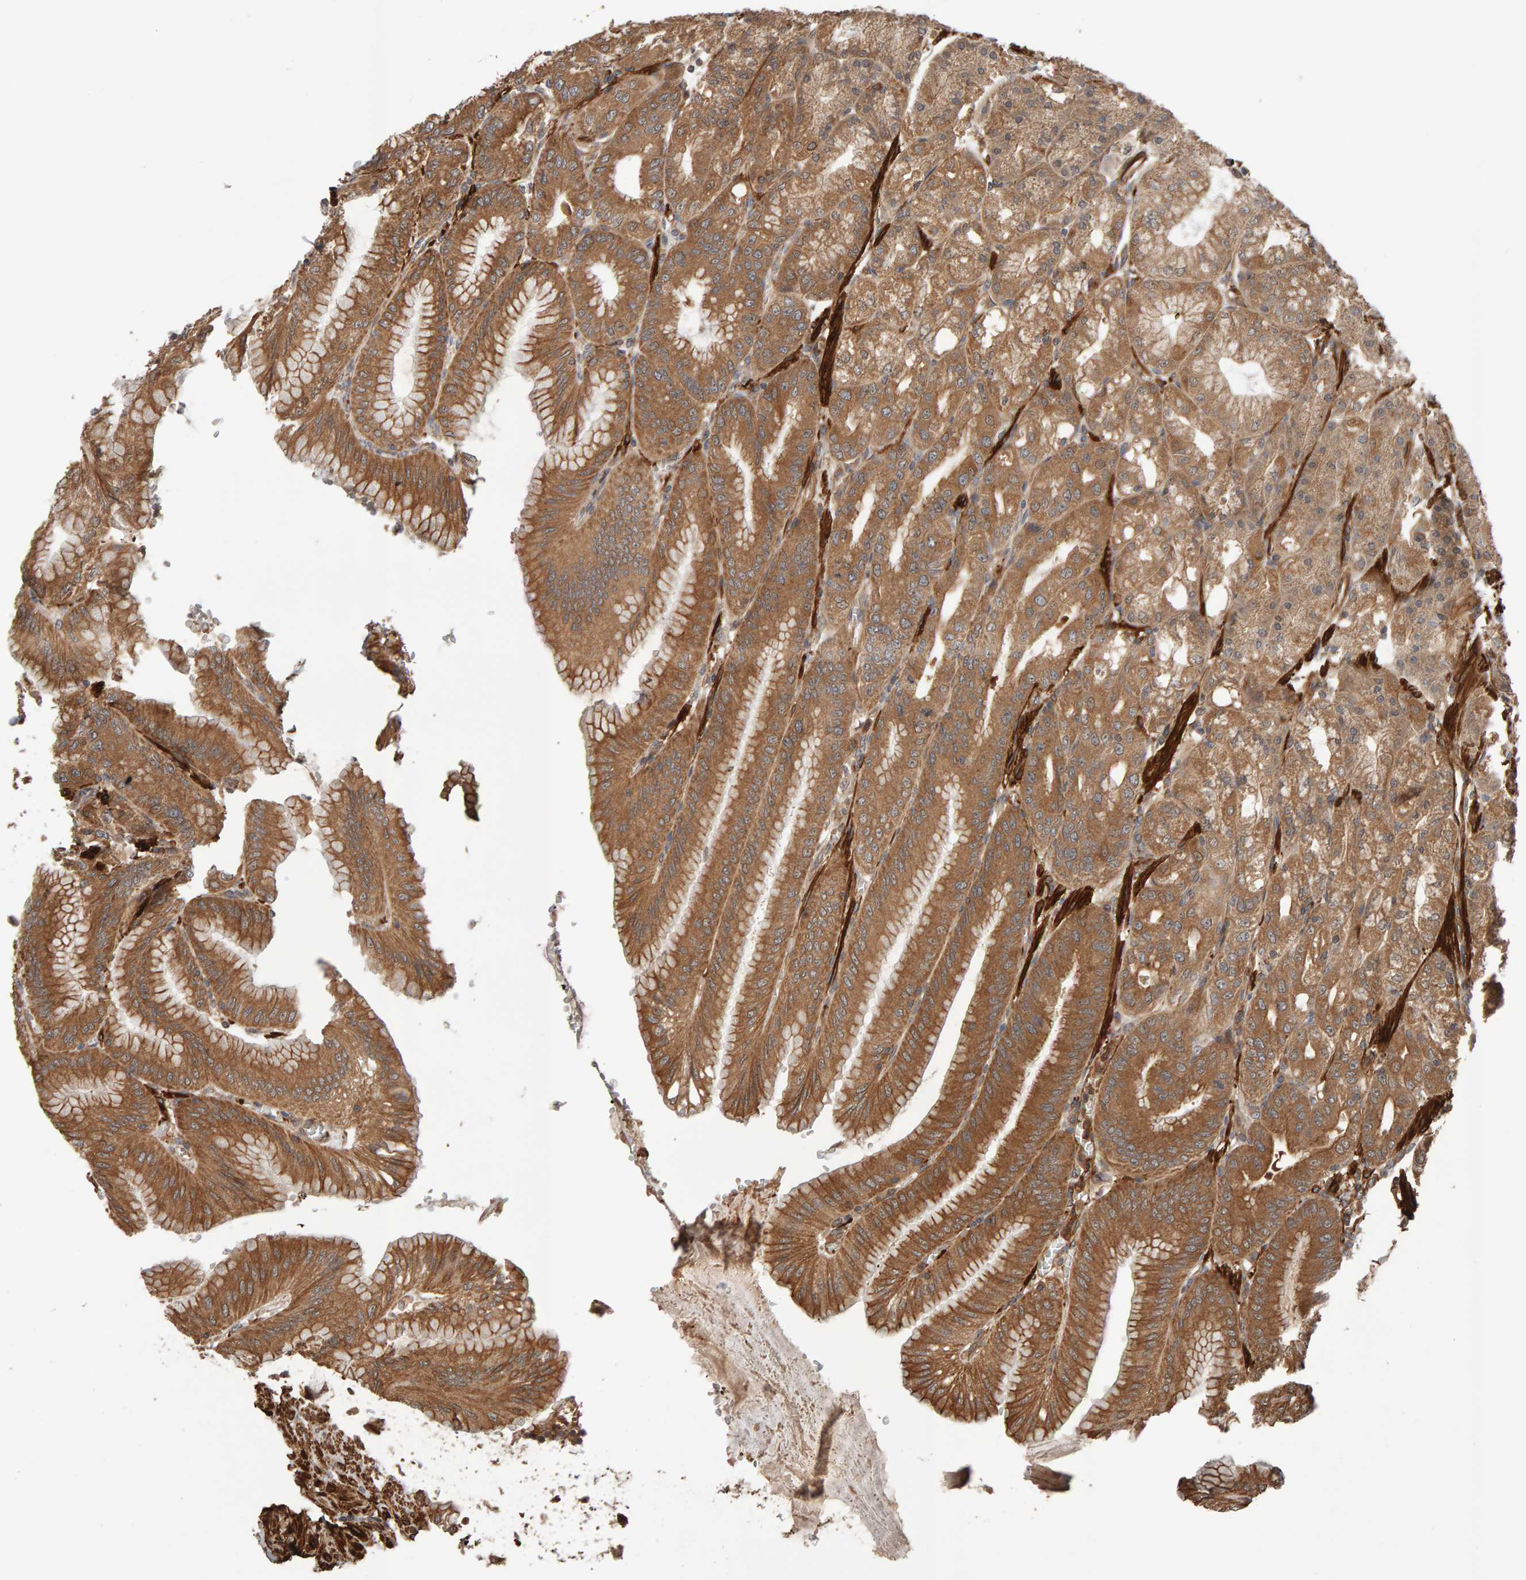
{"staining": {"intensity": "moderate", "quantity": ">75%", "location": "cytoplasmic/membranous"}, "tissue": "stomach", "cell_type": "Glandular cells", "image_type": "normal", "snomed": [{"axis": "morphology", "description": "Normal tissue, NOS"}, {"axis": "topography", "description": "Stomach, lower"}], "caption": "Stomach stained for a protein exhibits moderate cytoplasmic/membranous positivity in glandular cells. (DAB (3,3'-diaminobenzidine) IHC, brown staining for protein, blue staining for nuclei).", "gene": "SYNRG", "patient": {"sex": "male", "age": 71}}